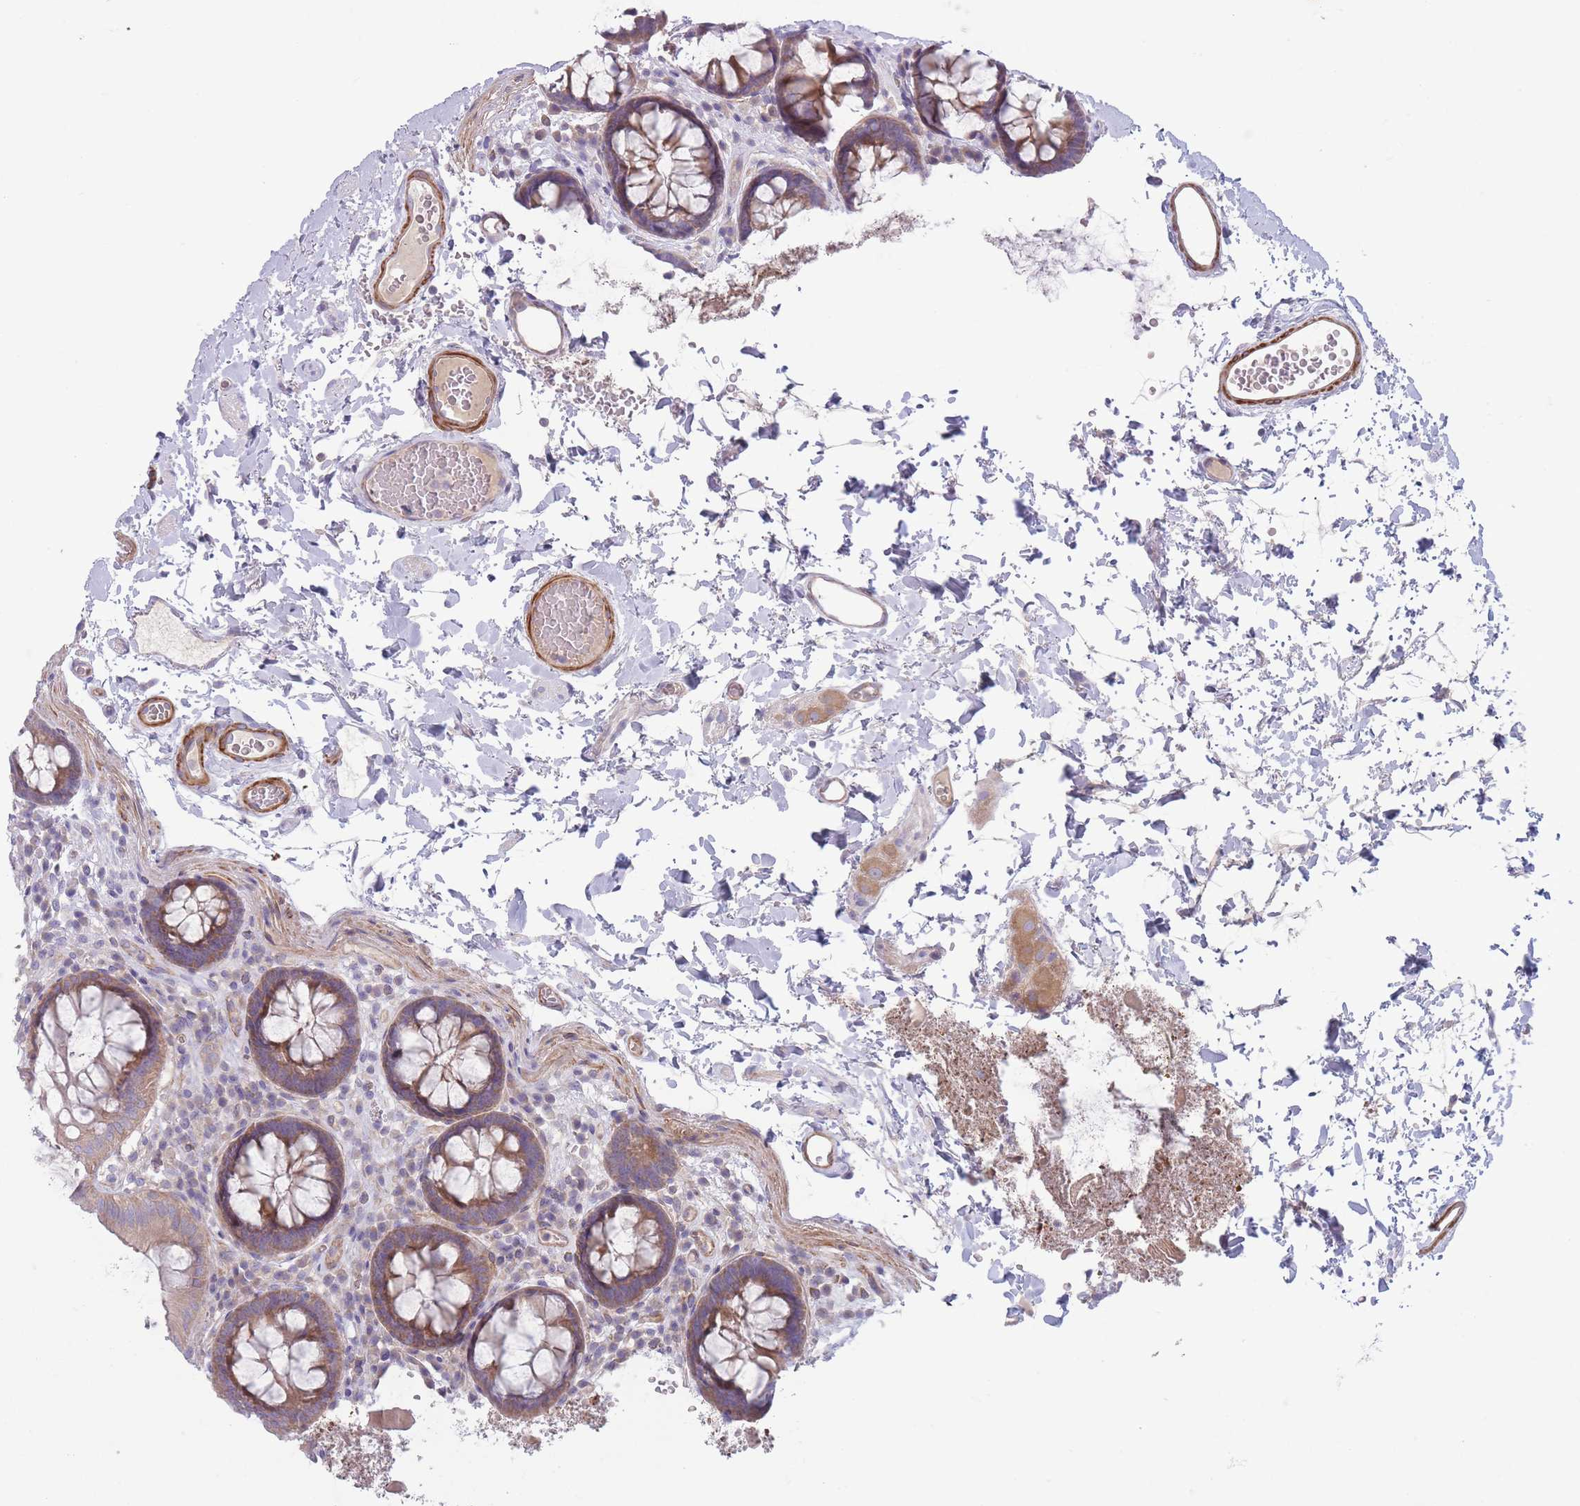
{"staining": {"intensity": "weak", "quantity": ">75%", "location": "cytoplasmic/membranous"}, "tissue": "colon", "cell_type": "Endothelial cells", "image_type": "normal", "snomed": [{"axis": "morphology", "description": "Normal tissue, NOS"}, {"axis": "topography", "description": "Colon"}], "caption": "Endothelial cells show low levels of weak cytoplasmic/membranous expression in about >75% of cells in benign human colon.", "gene": "PNPLA5", "patient": {"sex": "male", "age": 84}}